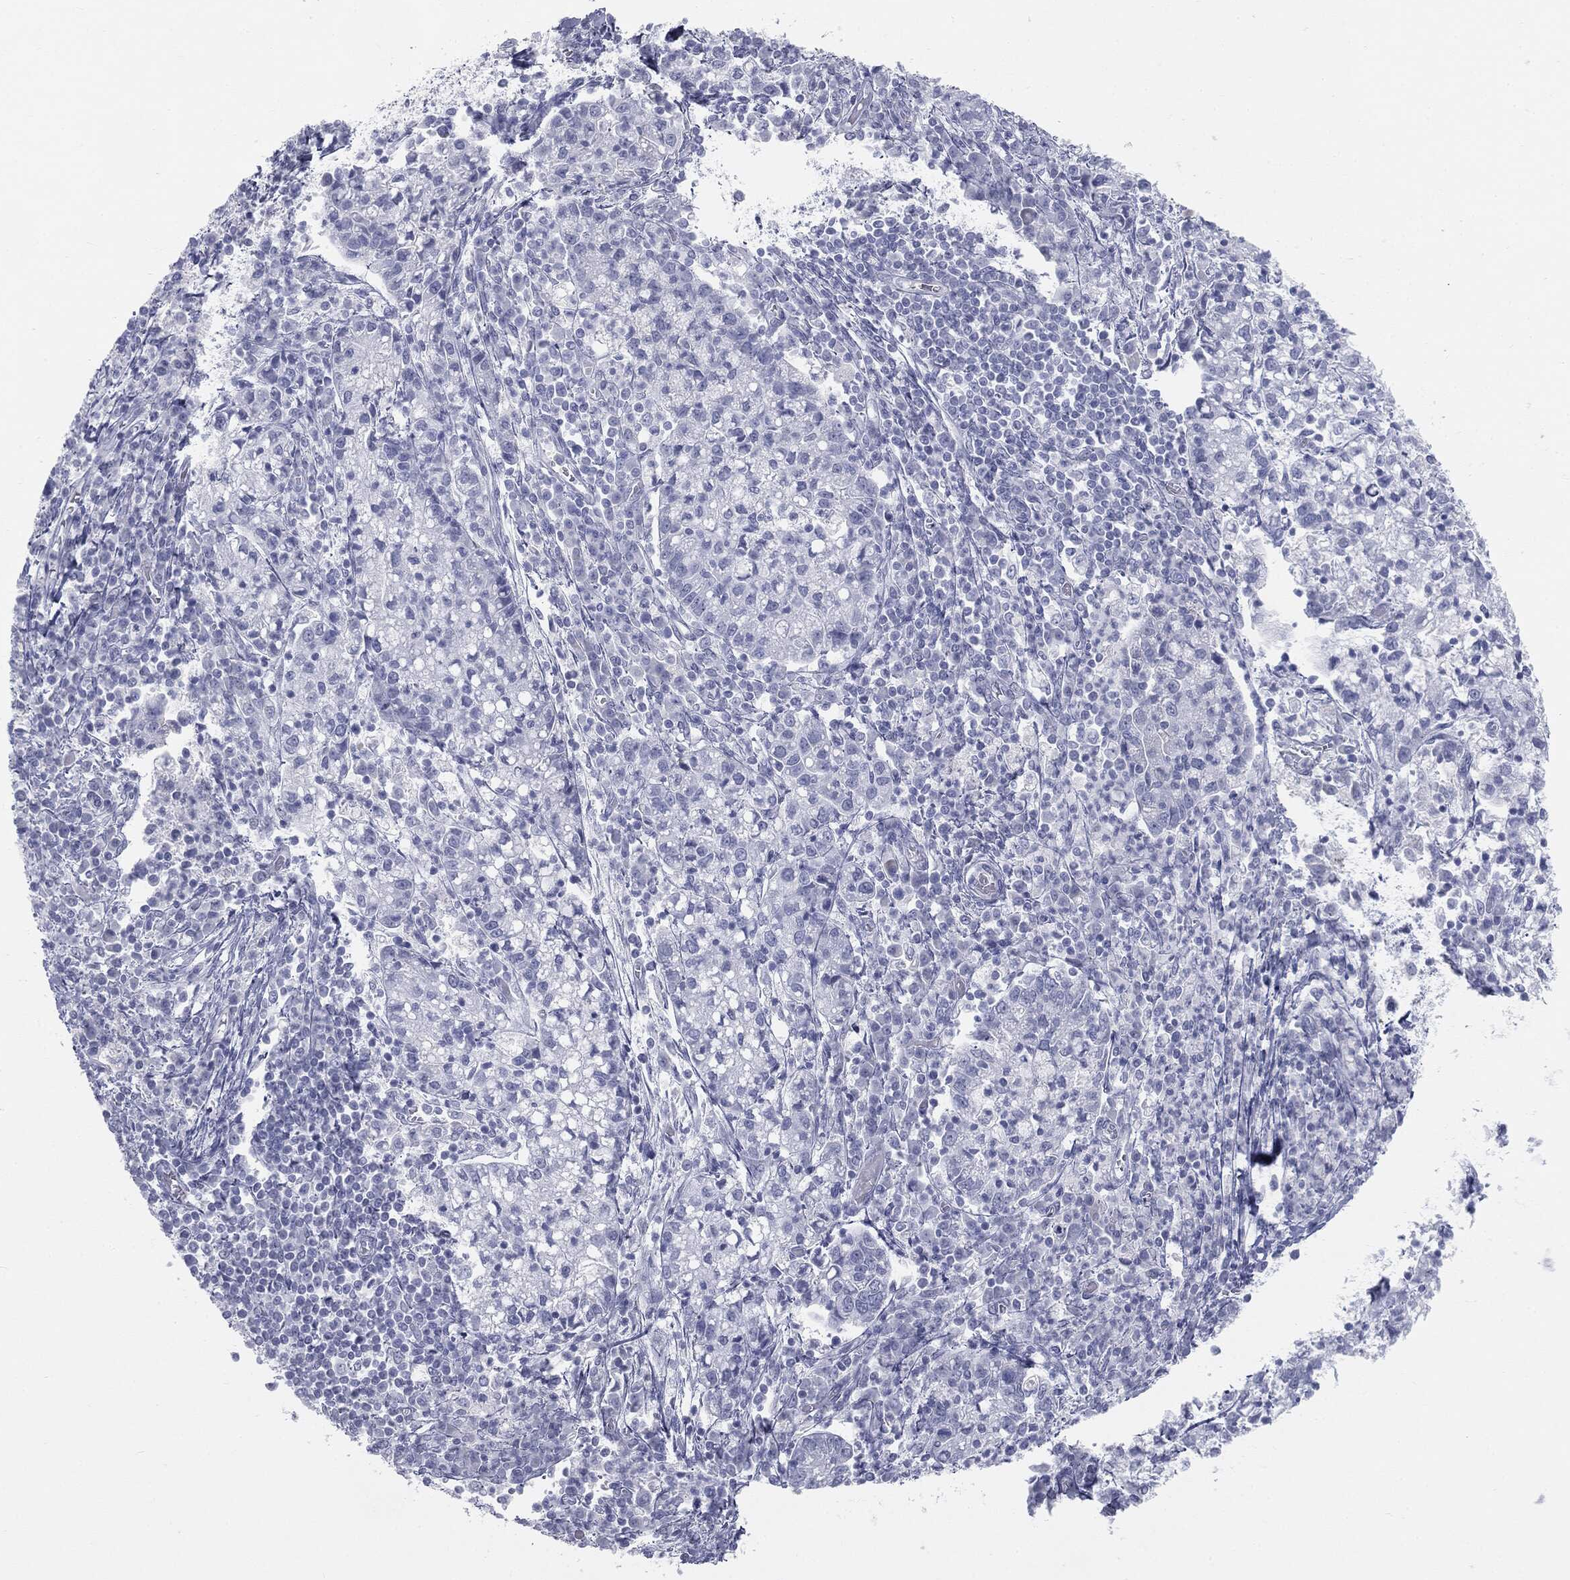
{"staining": {"intensity": "negative", "quantity": "none", "location": "none"}, "tissue": "cervical cancer", "cell_type": "Tumor cells", "image_type": "cancer", "snomed": [{"axis": "morphology", "description": "Normal tissue, NOS"}, {"axis": "morphology", "description": "Adenocarcinoma, NOS"}, {"axis": "topography", "description": "Cervix"}], "caption": "DAB immunohistochemical staining of human cervical cancer (adenocarcinoma) displays no significant staining in tumor cells.", "gene": "TPO", "patient": {"sex": "female", "age": 44}}